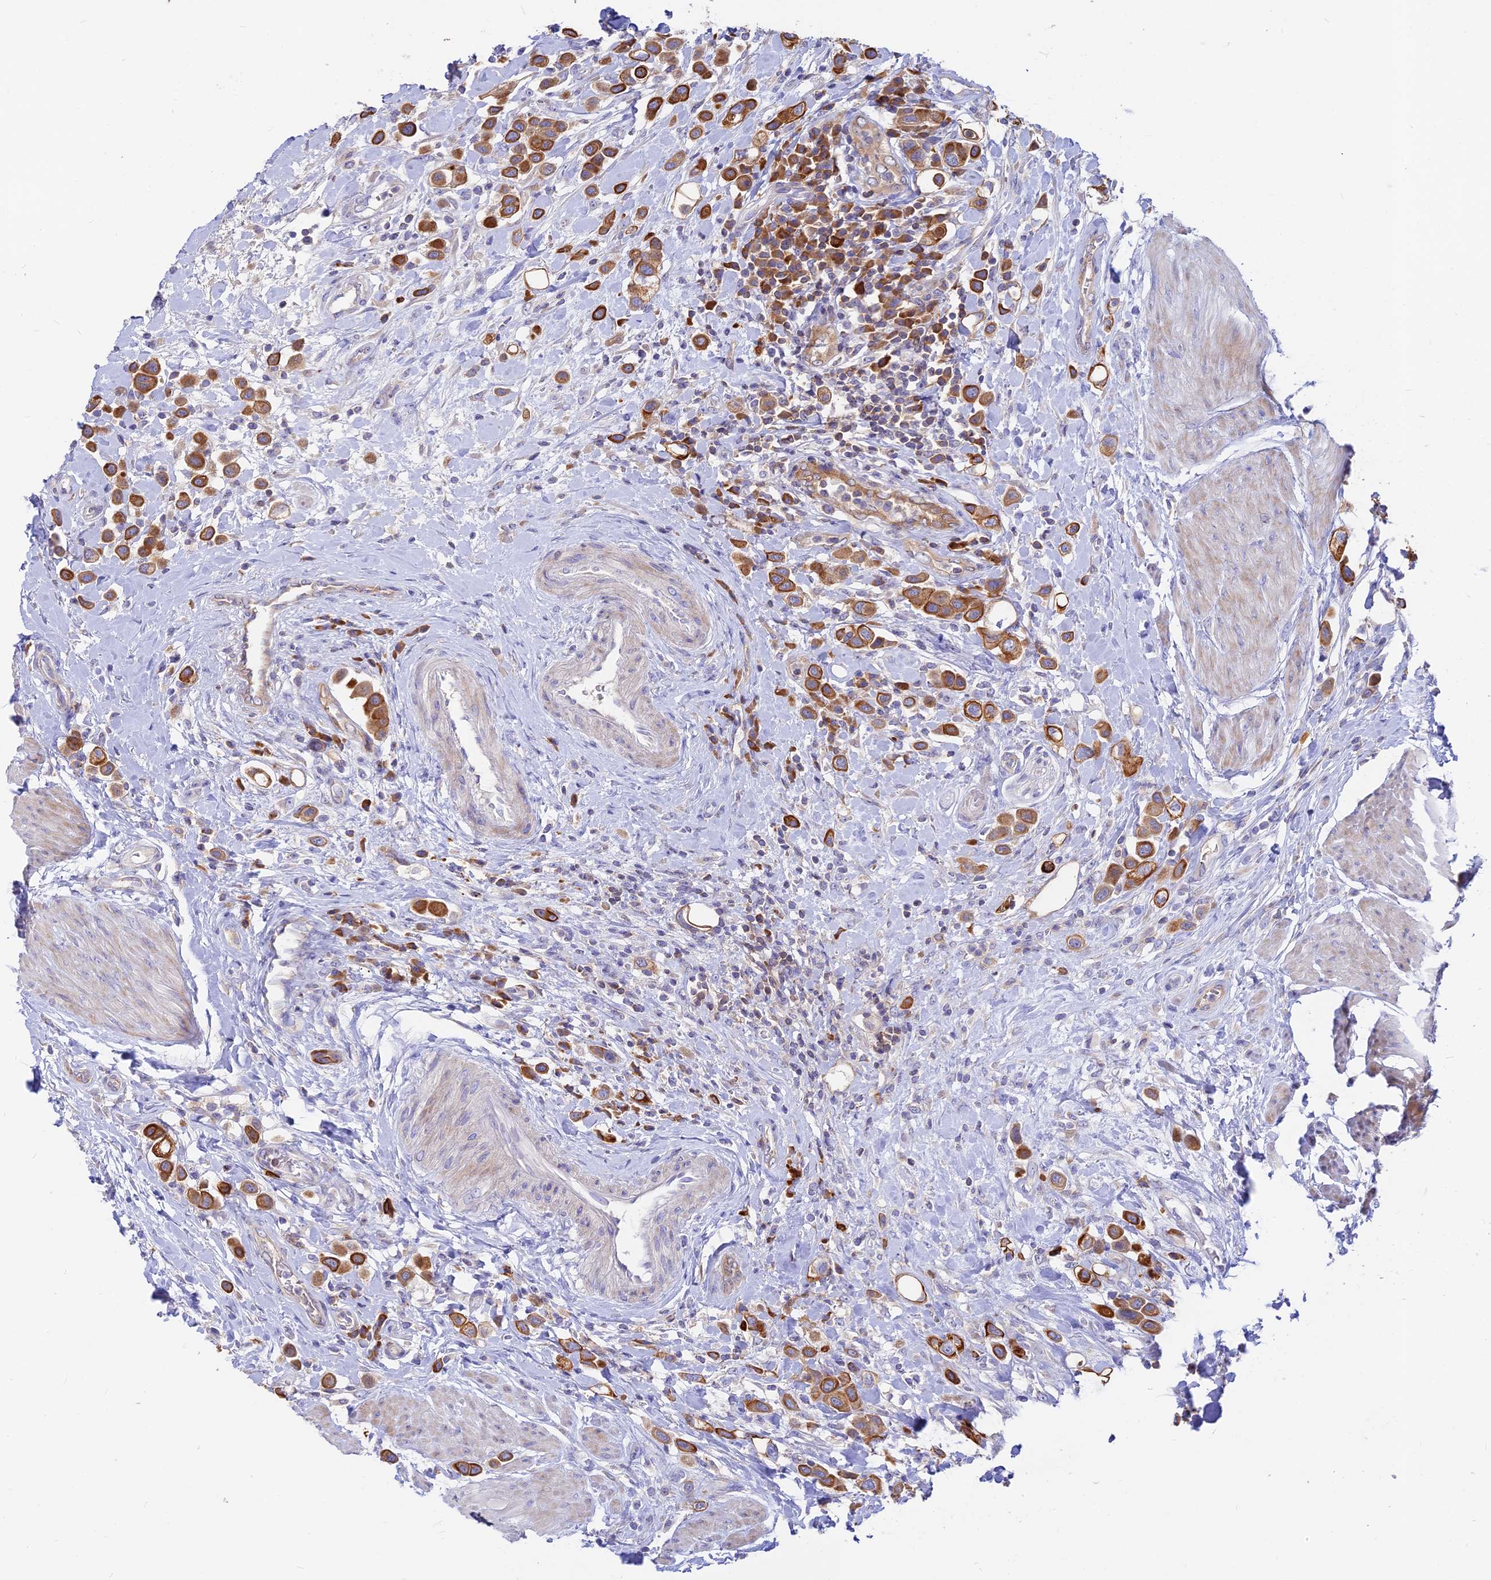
{"staining": {"intensity": "strong", "quantity": ">75%", "location": "cytoplasmic/membranous"}, "tissue": "urothelial cancer", "cell_type": "Tumor cells", "image_type": "cancer", "snomed": [{"axis": "morphology", "description": "Urothelial carcinoma, High grade"}, {"axis": "topography", "description": "Urinary bladder"}], "caption": "This photomicrograph shows urothelial cancer stained with IHC to label a protein in brown. The cytoplasmic/membranous of tumor cells show strong positivity for the protein. Nuclei are counter-stained blue.", "gene": "DENND2D", "patient": {"sex": "male", "age": 50}}